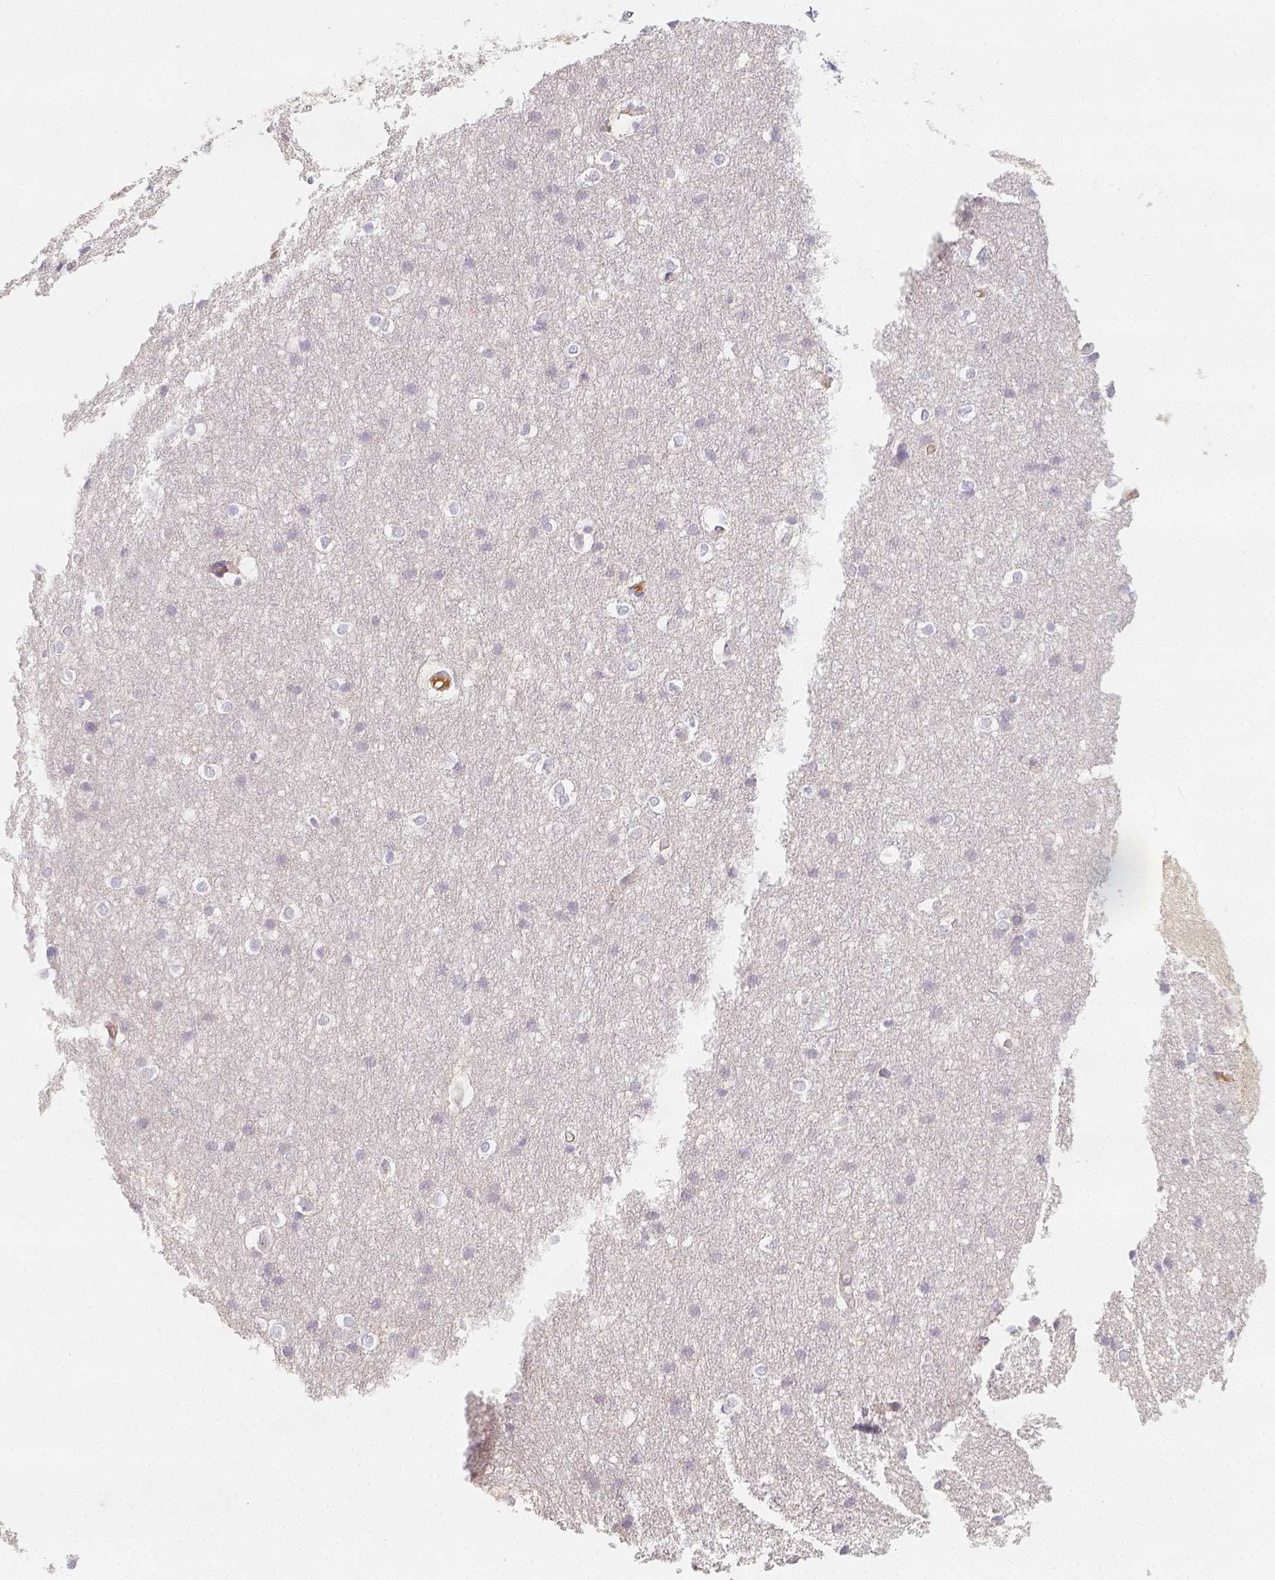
{"staining": {"intensity": "negative", "quantity": "none", "location": "none"}, "tissue": "cerebral cortex", "cell_type": "Endothelial cells", "image_type": "normal", "snomed": [{"axis": "morphology", "description": "Normal tissue, NOS"}, {"axis": "topography", "description": "Cerebral cortex"}], "caption": "There is no significant positivity in endothelial cells of cerebral cortex. (DAB immunohistochemistry with hematoxylin counter stain).", "gene": "PTPRJ", "patient": {"sex": "male", "age": 37}}